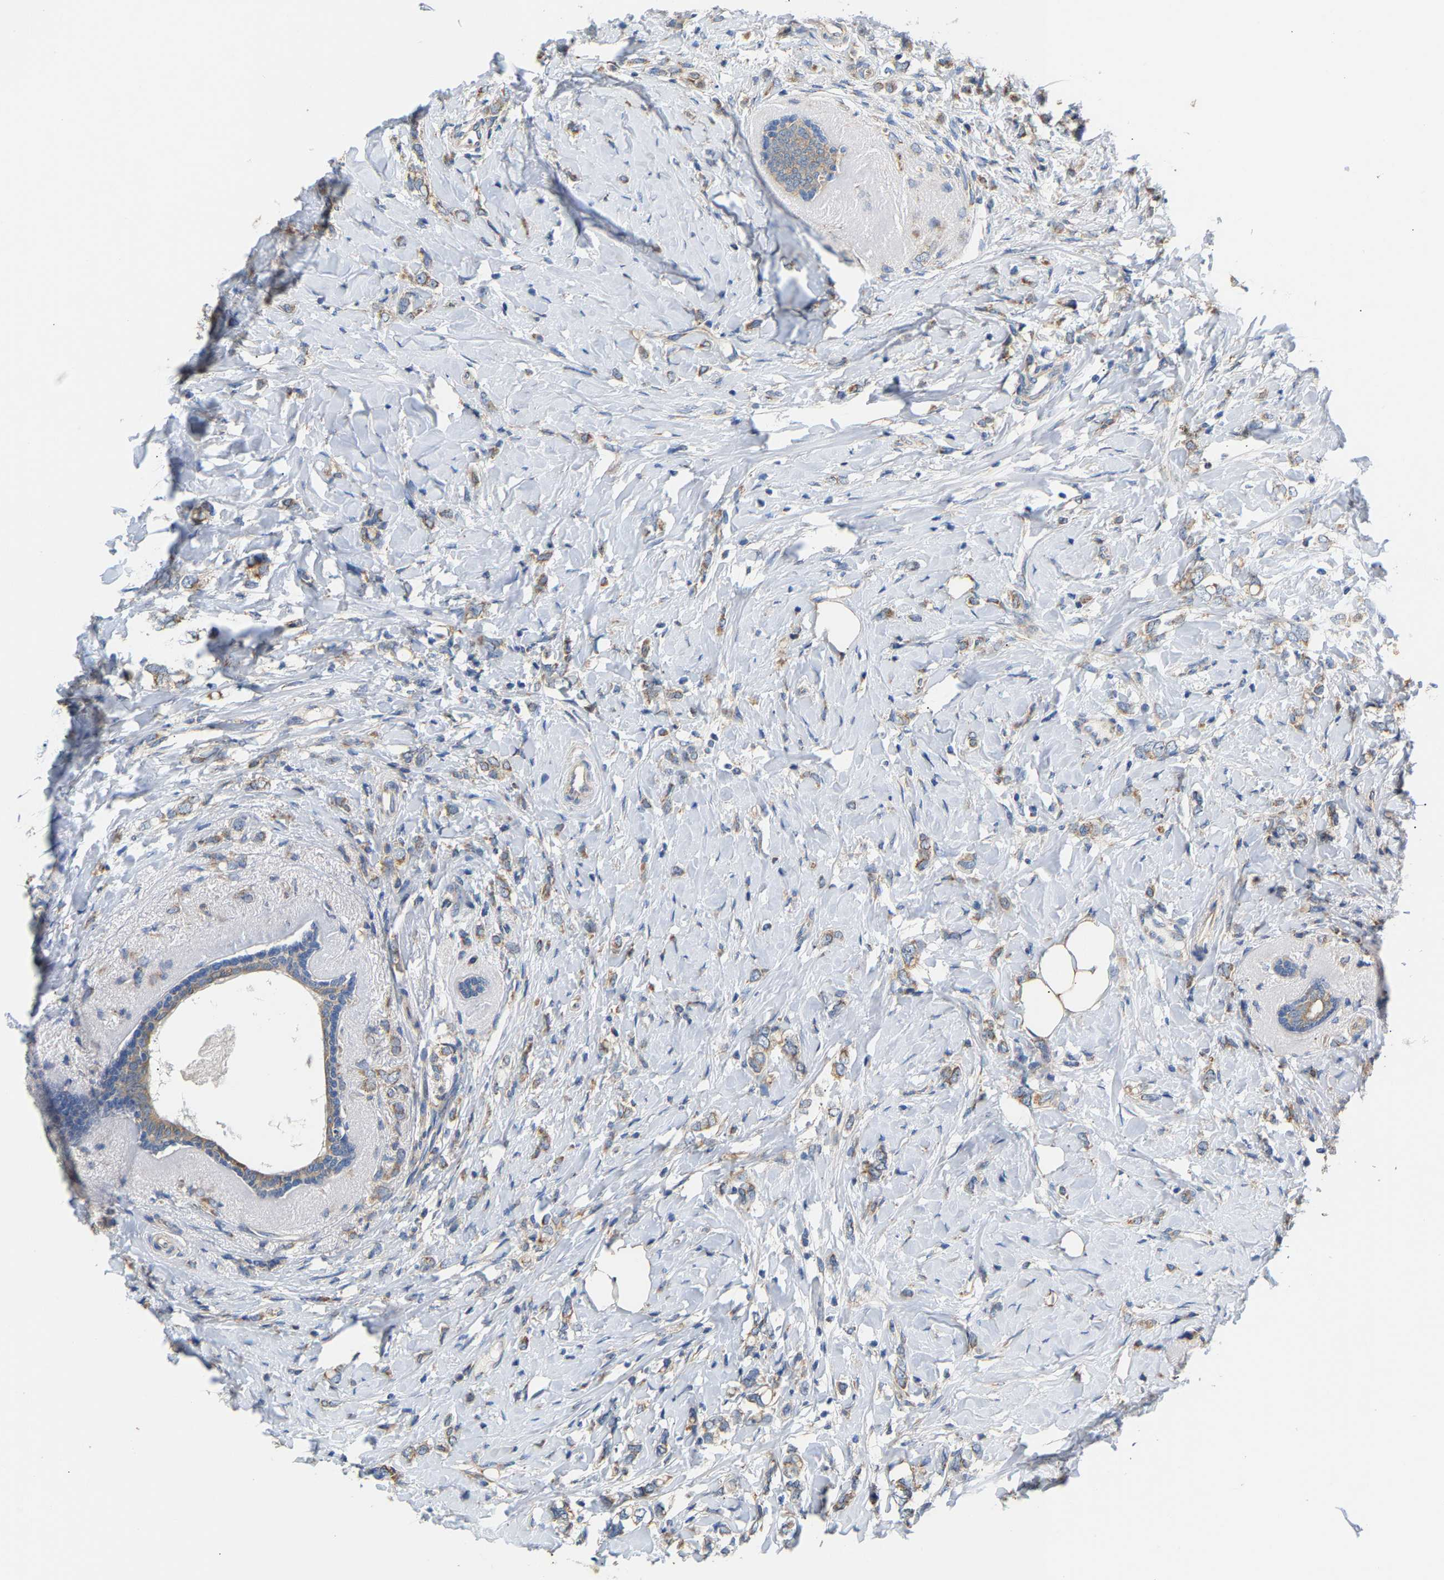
{"staining": {"intensity": "weak", "quantity": ">75%", "location": "cytoplasmic/membranous"}, "tissue": "breast cancer", "cell_type": "Tumor cells", "image_type": "cancer", "snomed": [{"axis": "morphology", "description": "Normal tissue, NOS"}, {"axis": "morphology", "description": "Lobular carcinoma"}, {"axis": "topography", "description": "Breast"}], "caption": "A histopathology image of human breast cancer (lobular carcinoma) stained for a protein demonstrates weak cytoplasmic/membranous brown staining in tumor cells.", "gene": "TMEM168", "patient": {"sex": "female", "age": 47}}